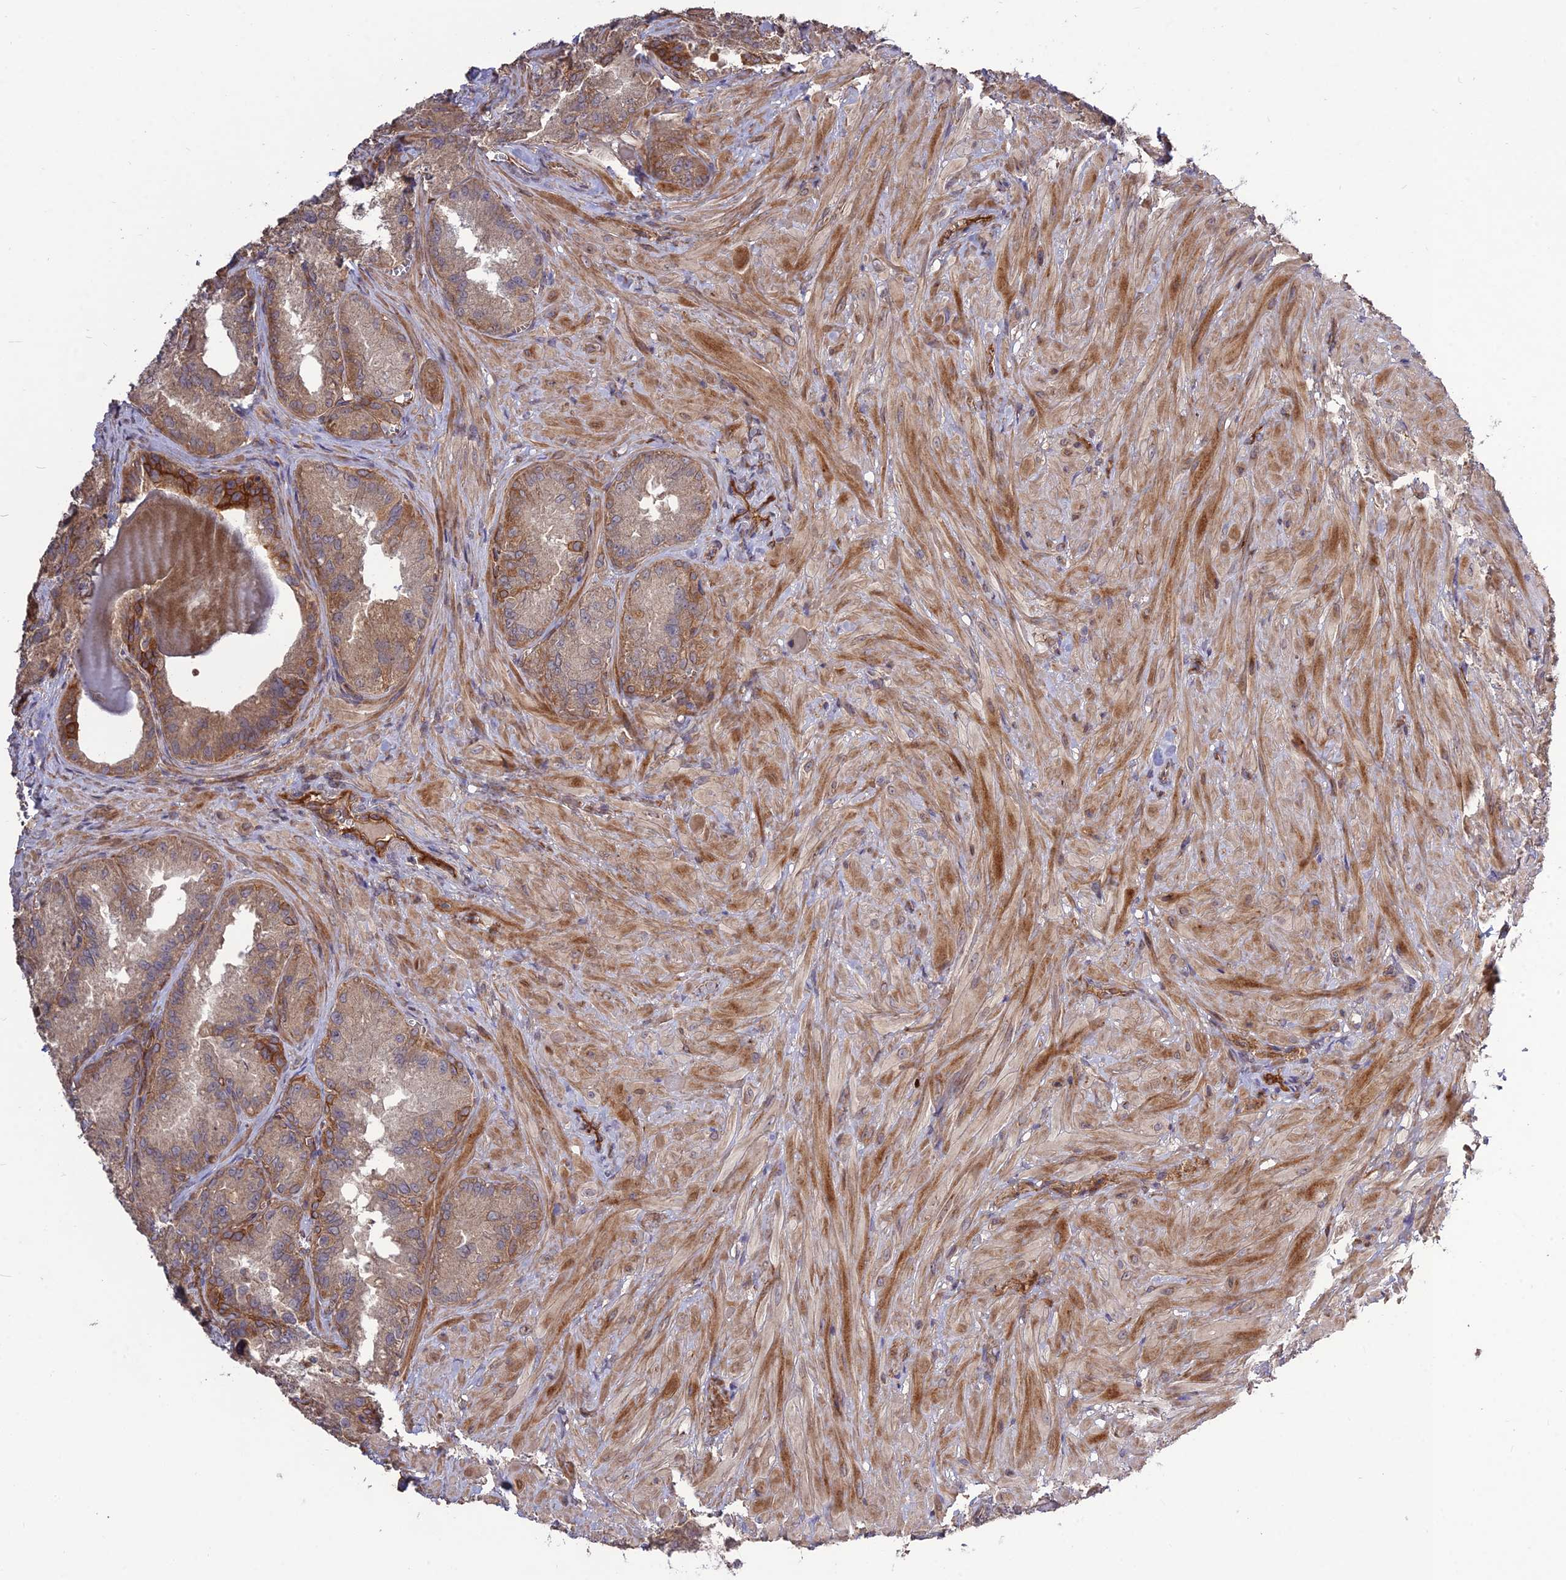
{"staining": {"intensity": "strong", "quantity": "<25%", "location": "cytoplasmic/membranous"}, "tissue": "seminal vesicle", "cell_type": "Glandular cells", "image_type": "normal", "snomed": [{"axis": "morphology", "description": "Normal tissue, NOS"}, {"axis": "topography", "description": "Seminal veicle"}], "caption": "Unremarkable seminal vesicle was stained to show a protein in brown. There is medium levels of strong cytoplasmic/membranous positivity in approximately <25% of glandular cells.", "gene": "CRTAP", "patient": {"sex": "male", "age": 62}}